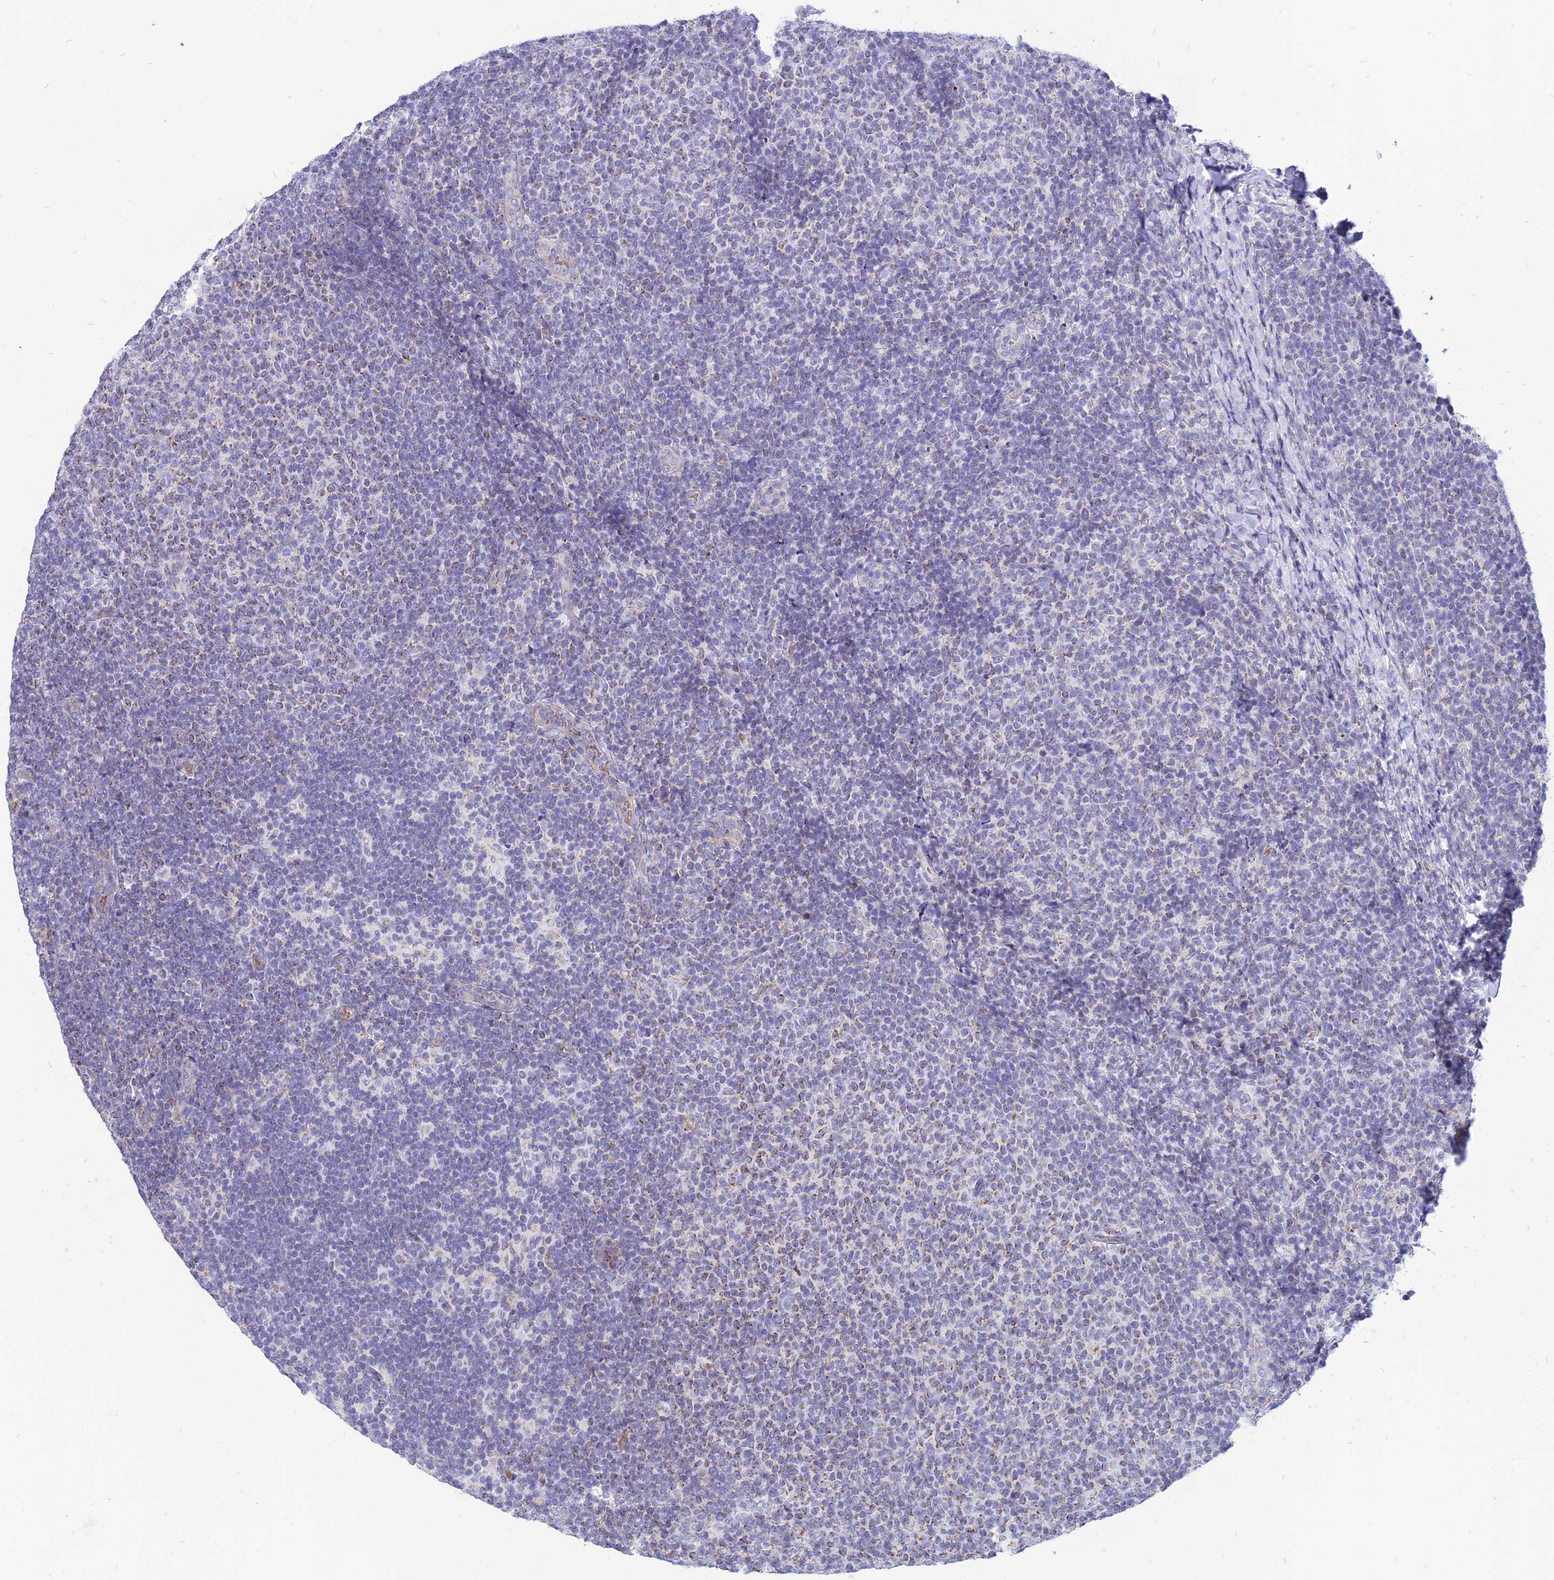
{"staining": {"intensity": "negative", "quantity": "none", "location": "none"}, "tissue": "lymphoma", "cell_type": "Tumor cells", "image_type": "cancer", "snomed": [{"axis": "morphology", "description": "Malignant lymphoma, non-Hodgkin's type, Low grade"}, {"axis": "topography", "description": "Lymph node"}], "caption": "Tumor cells show no significant protein staining in malignant lymphoma, non-Hodgkin's type (low-grade).", "gene": "HHAT", "patient": {"sex": "male", "age": 66}}